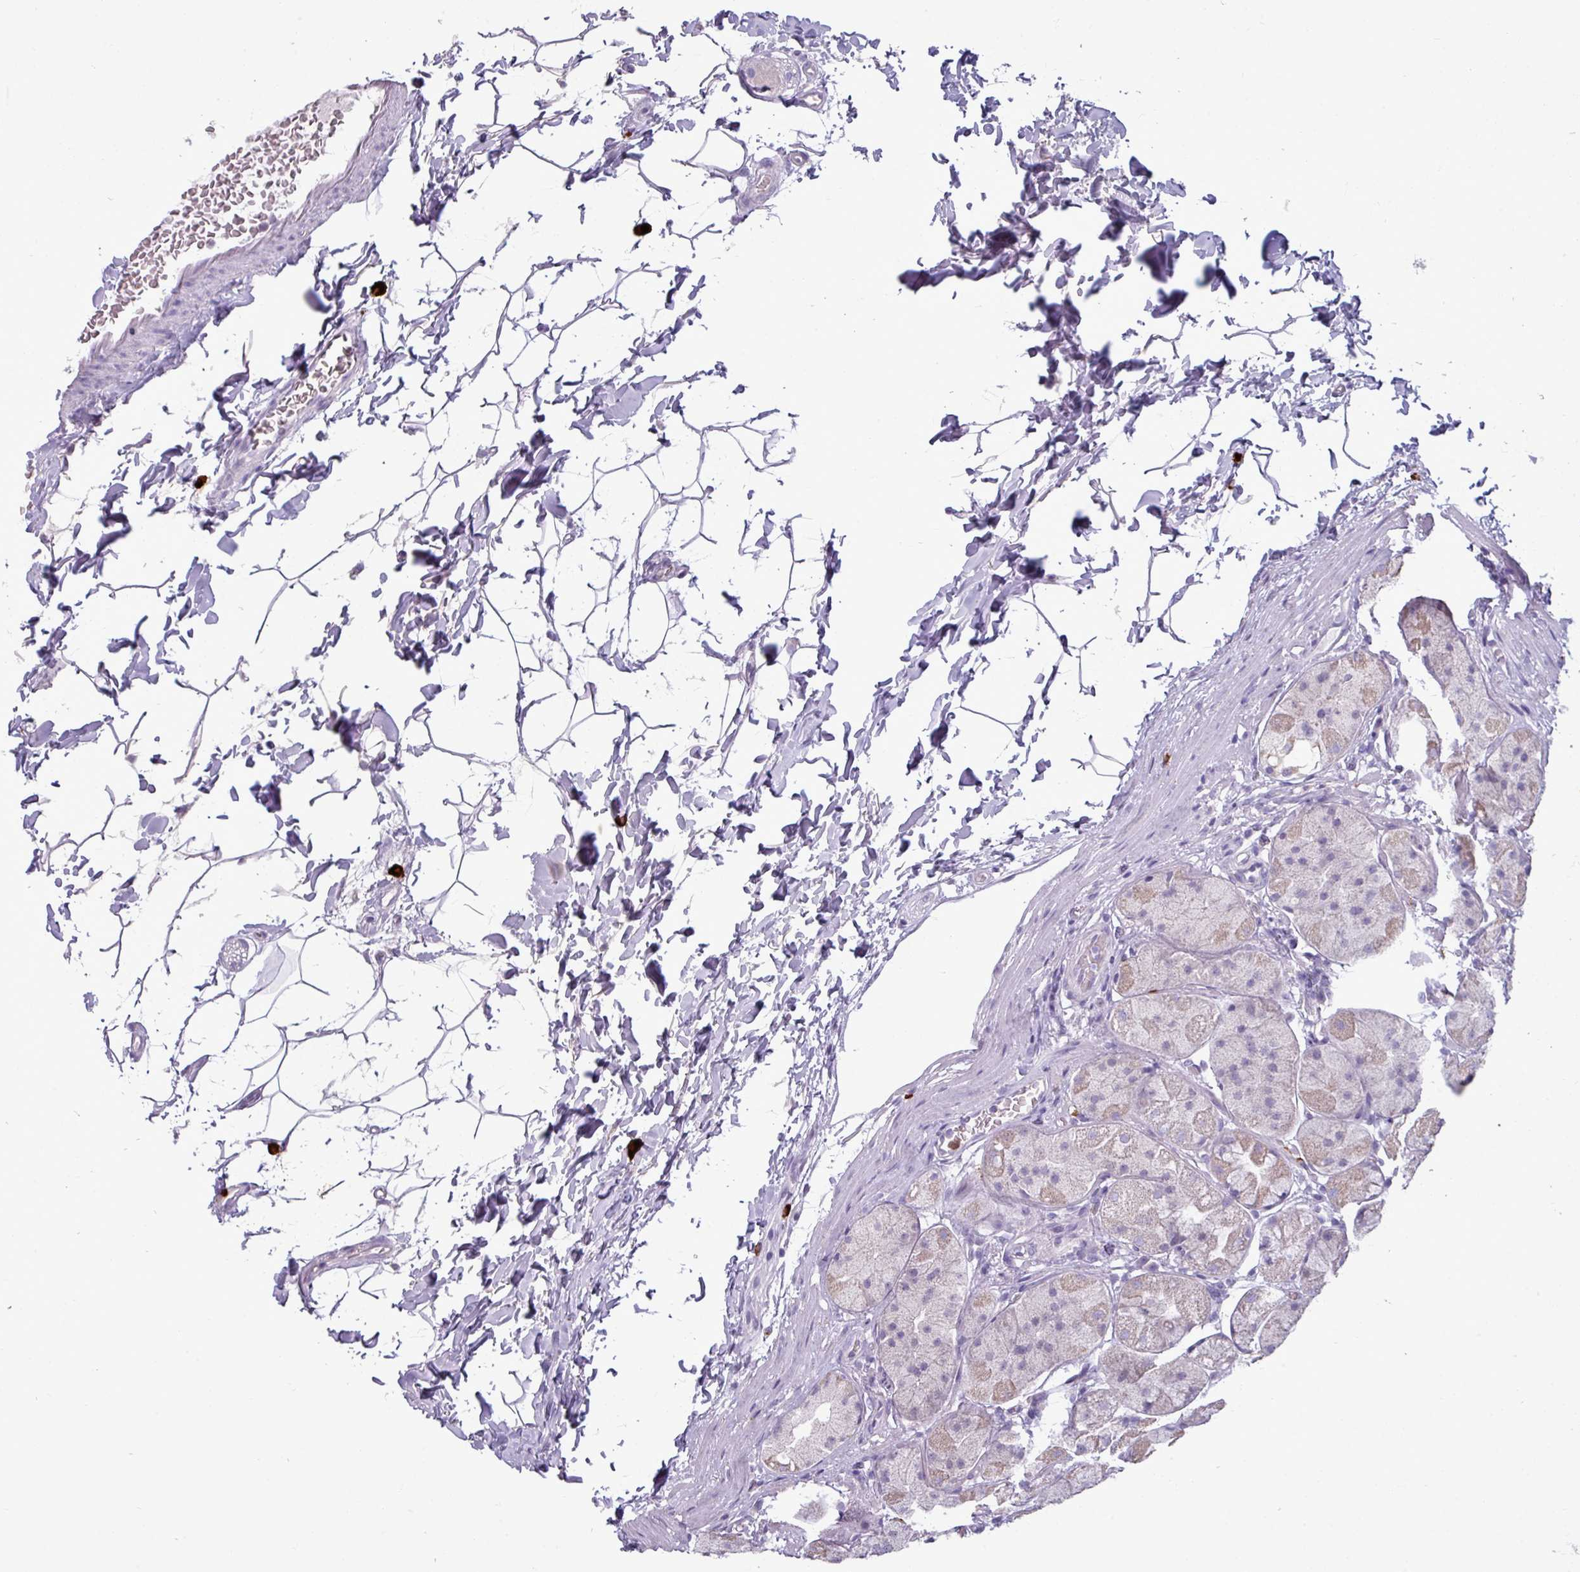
{"staining": {"intensity": "weak", "quantity": "25%-75%", "location": "cytoplasmic/membranous"}, "tissue": "stomach", "cell_type": "Glandular cells", "image_type": "normal", "snomed": [{"axis": "morphology", "description": "Normal tissue, NOS"}, {"axis": "topography", "description": "Stomach"}], "caption": "An image of human stomach stained for a protein demonstrates weak cytoplasmic/membranous brown staining in glandular cells. (DAB = brown stain, brightfield microscopy at high magnification).", "gene": "TRIM39", "patient": {"sex": "male", "age": 57}}